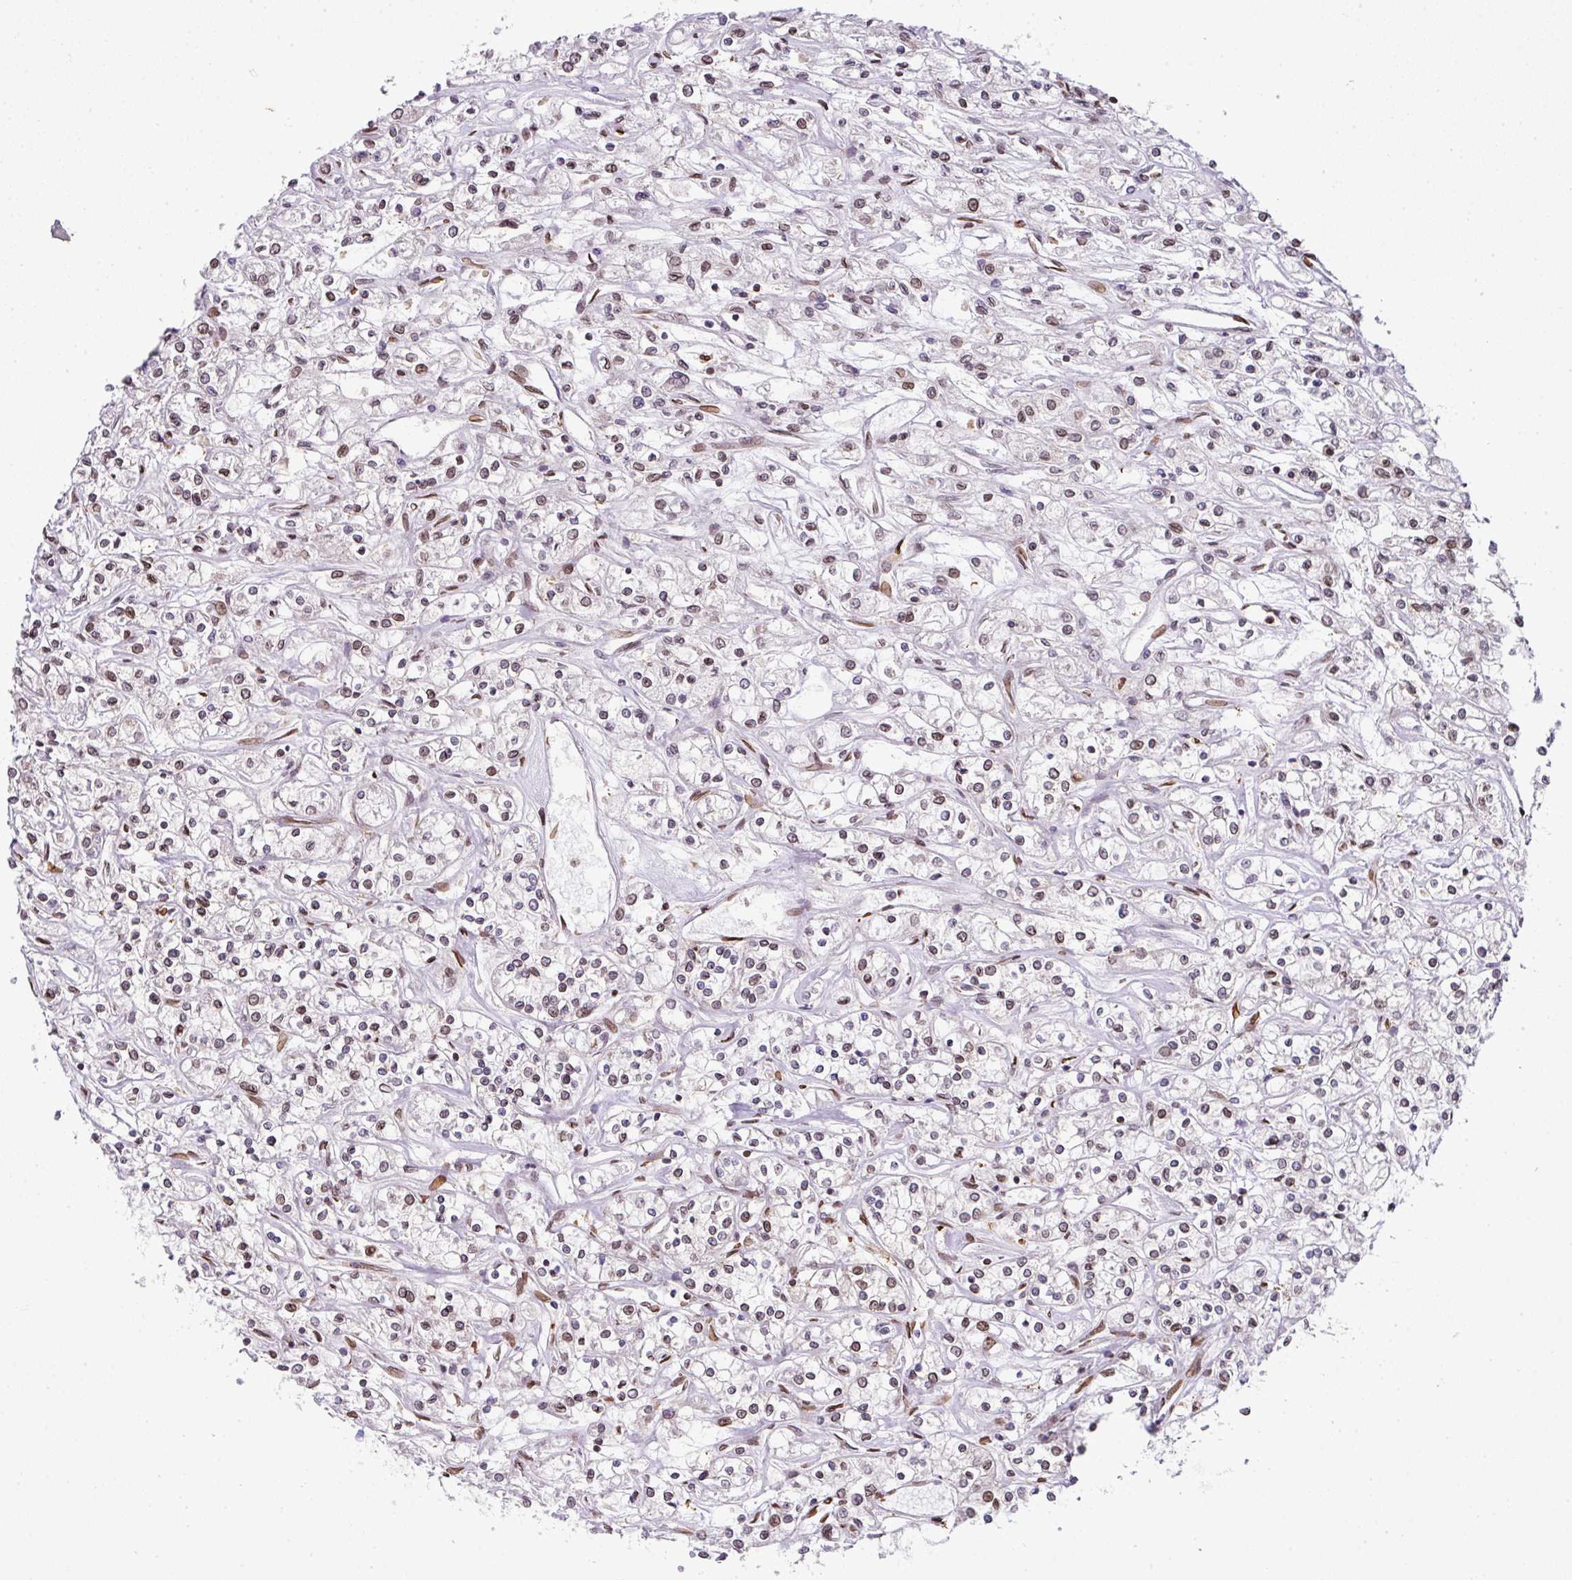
{"staining": {"intensity": "weak", "quantity": "25%-75%", "location": "cytoplasmic/membranous,nuclear"}, "tissue": "renal cancer", "cell_type": "Tumor cells", "image_type": "cancer", "snomed": [{"axis": "morphology", "description": "Adenocarcinoma, NOS"}, {"axis": "topography", "description": "Kidney"}], "caption": "An immunohistochemistry photomicrograph of tumor tissue is shown. Protein staining in brown labels weak cytoplasmic/membranous and nuclear positivity in adenocarcinoma (renal) within tumor cells.", "gene": "PLK1", "patient": {"sex": "female", "age": 59}}